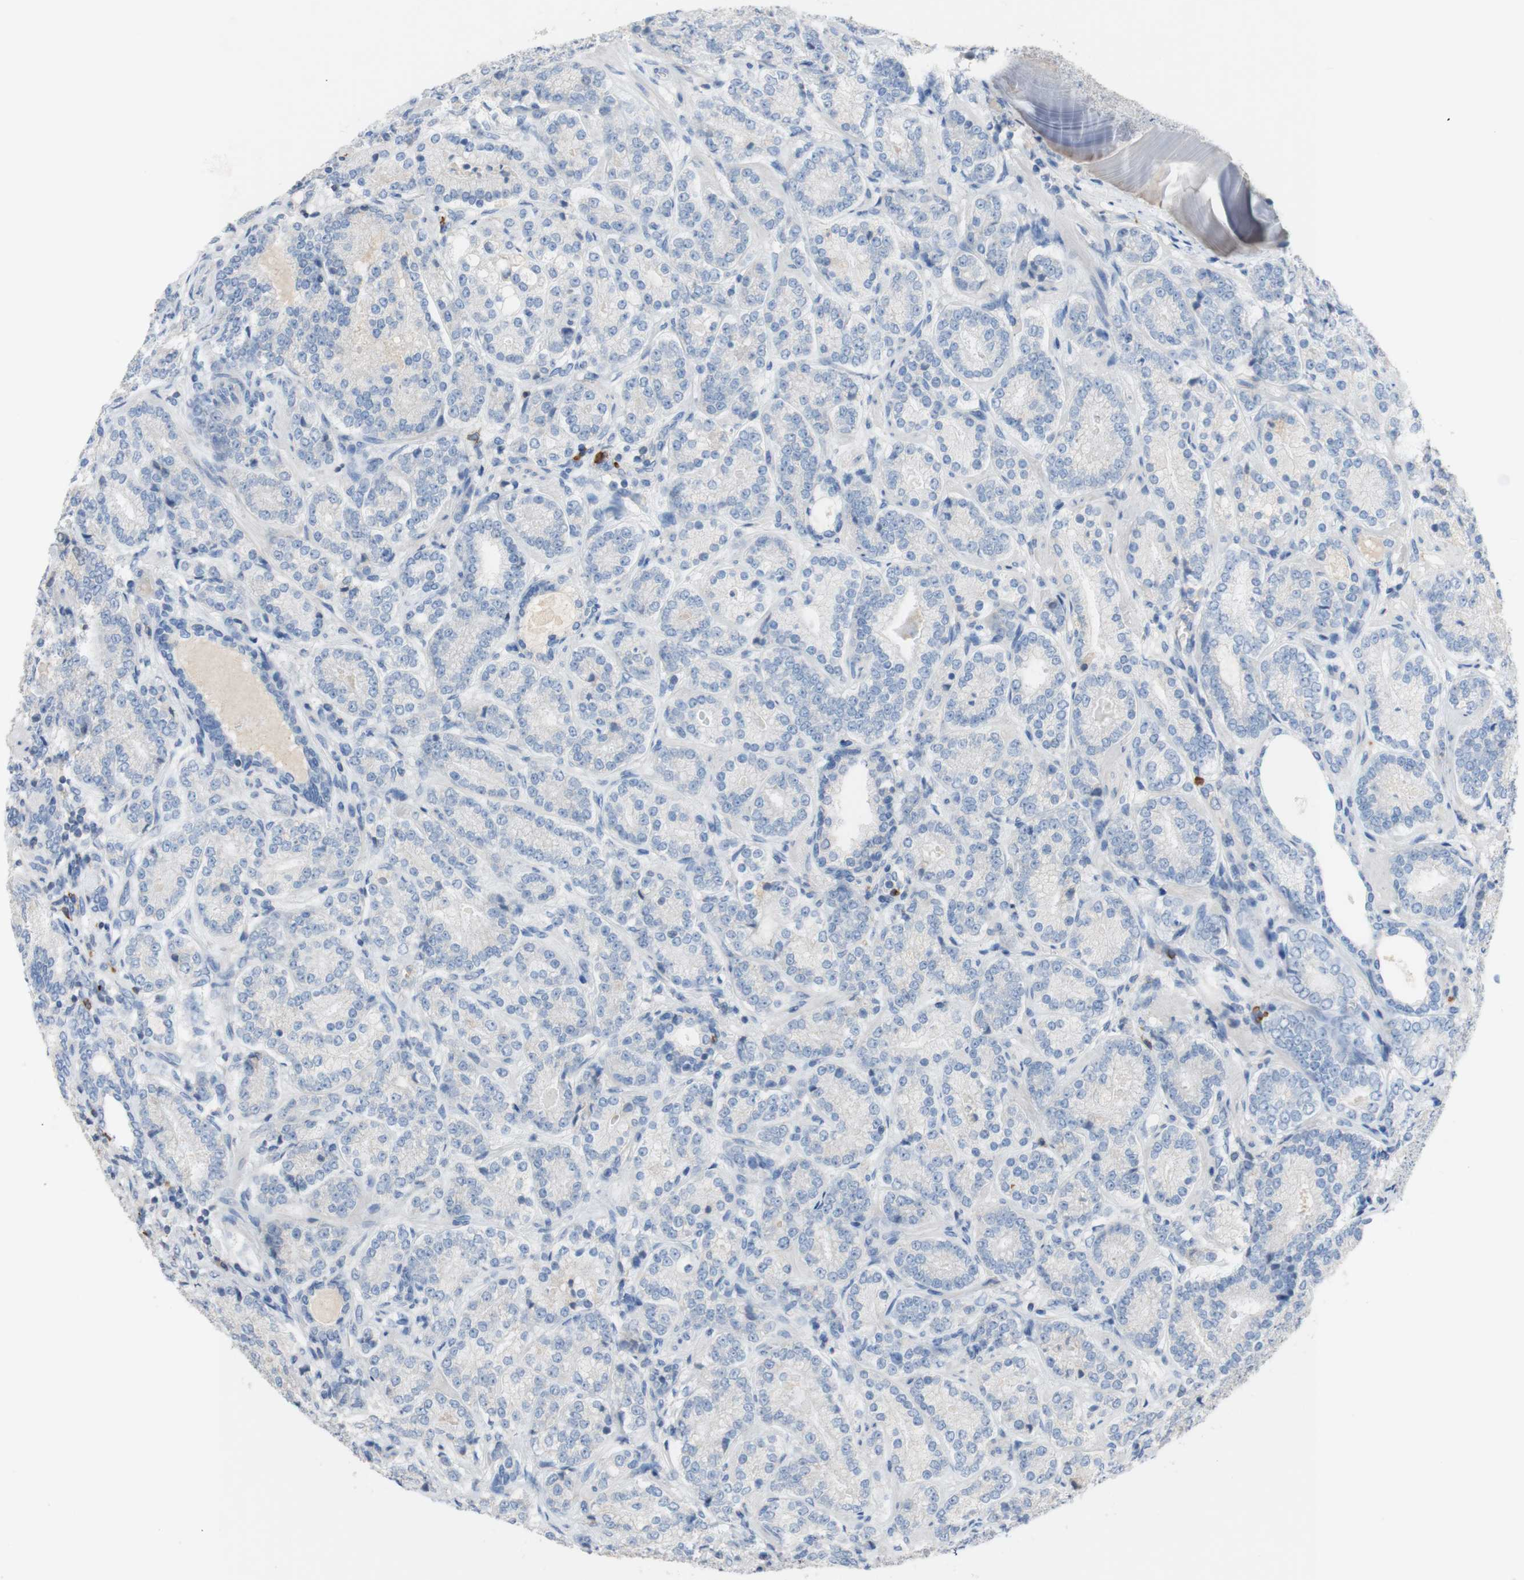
{"staining": {"intensity": "negative", "quantity": "none", "location": "none"}, "tissue": "prostate cancer", "cell_type": "Tumor cells", "image_type": "cancer", "snomed": [{"axis": "morphology", "description": "Adenocarcinoma, High grade"}, {"axis": "topography", "description": "Prostate"}], "caption": "Immunohistochemical staining of adenocarcinoma (high-grade) (prostate) demonstrates no significant expression in tumor cells.", "gene": "PACSIN1", "patient": {"sex": "male", "age": 61}}